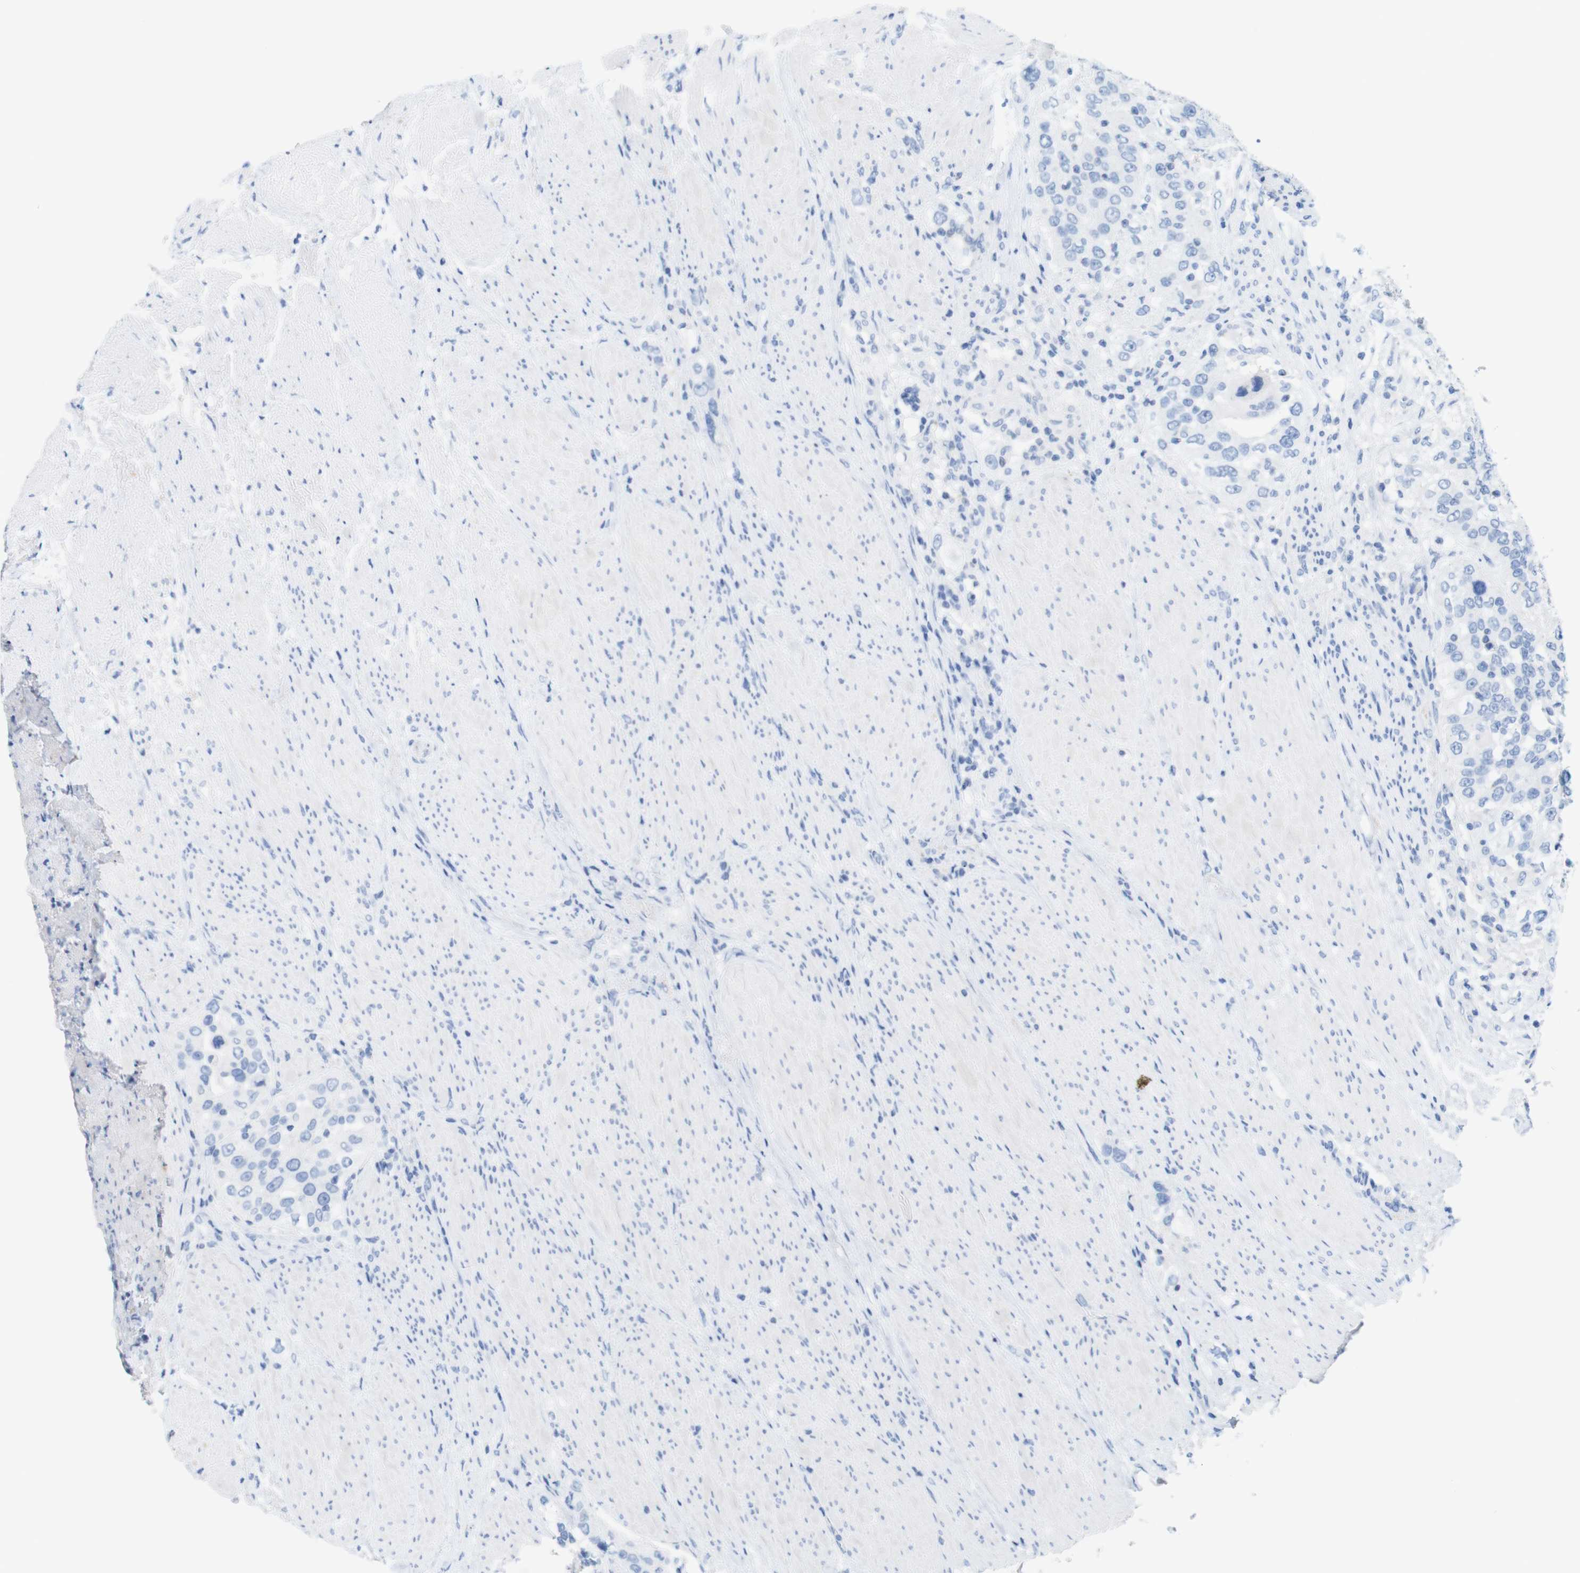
{"staining": {"intensity": "negative", "quantity": "none", "location": "none"}, "tissue": "urothelial cancer", "cell_type": "Tumor cells", "image_type": "cancer", "snomed": [{"axis": "morphology", "description": "Urothelial carcinoma, High grade"}, {"axis": "topography", "description": "Urinary bladder"}], "caption": "This is a histopathology image of IHC staining of high-grade urothelial carcinoma, which shows no positivity in tumor cells.", "gene": "LAG3", "patient": {"sex": "female", "age": 80}}